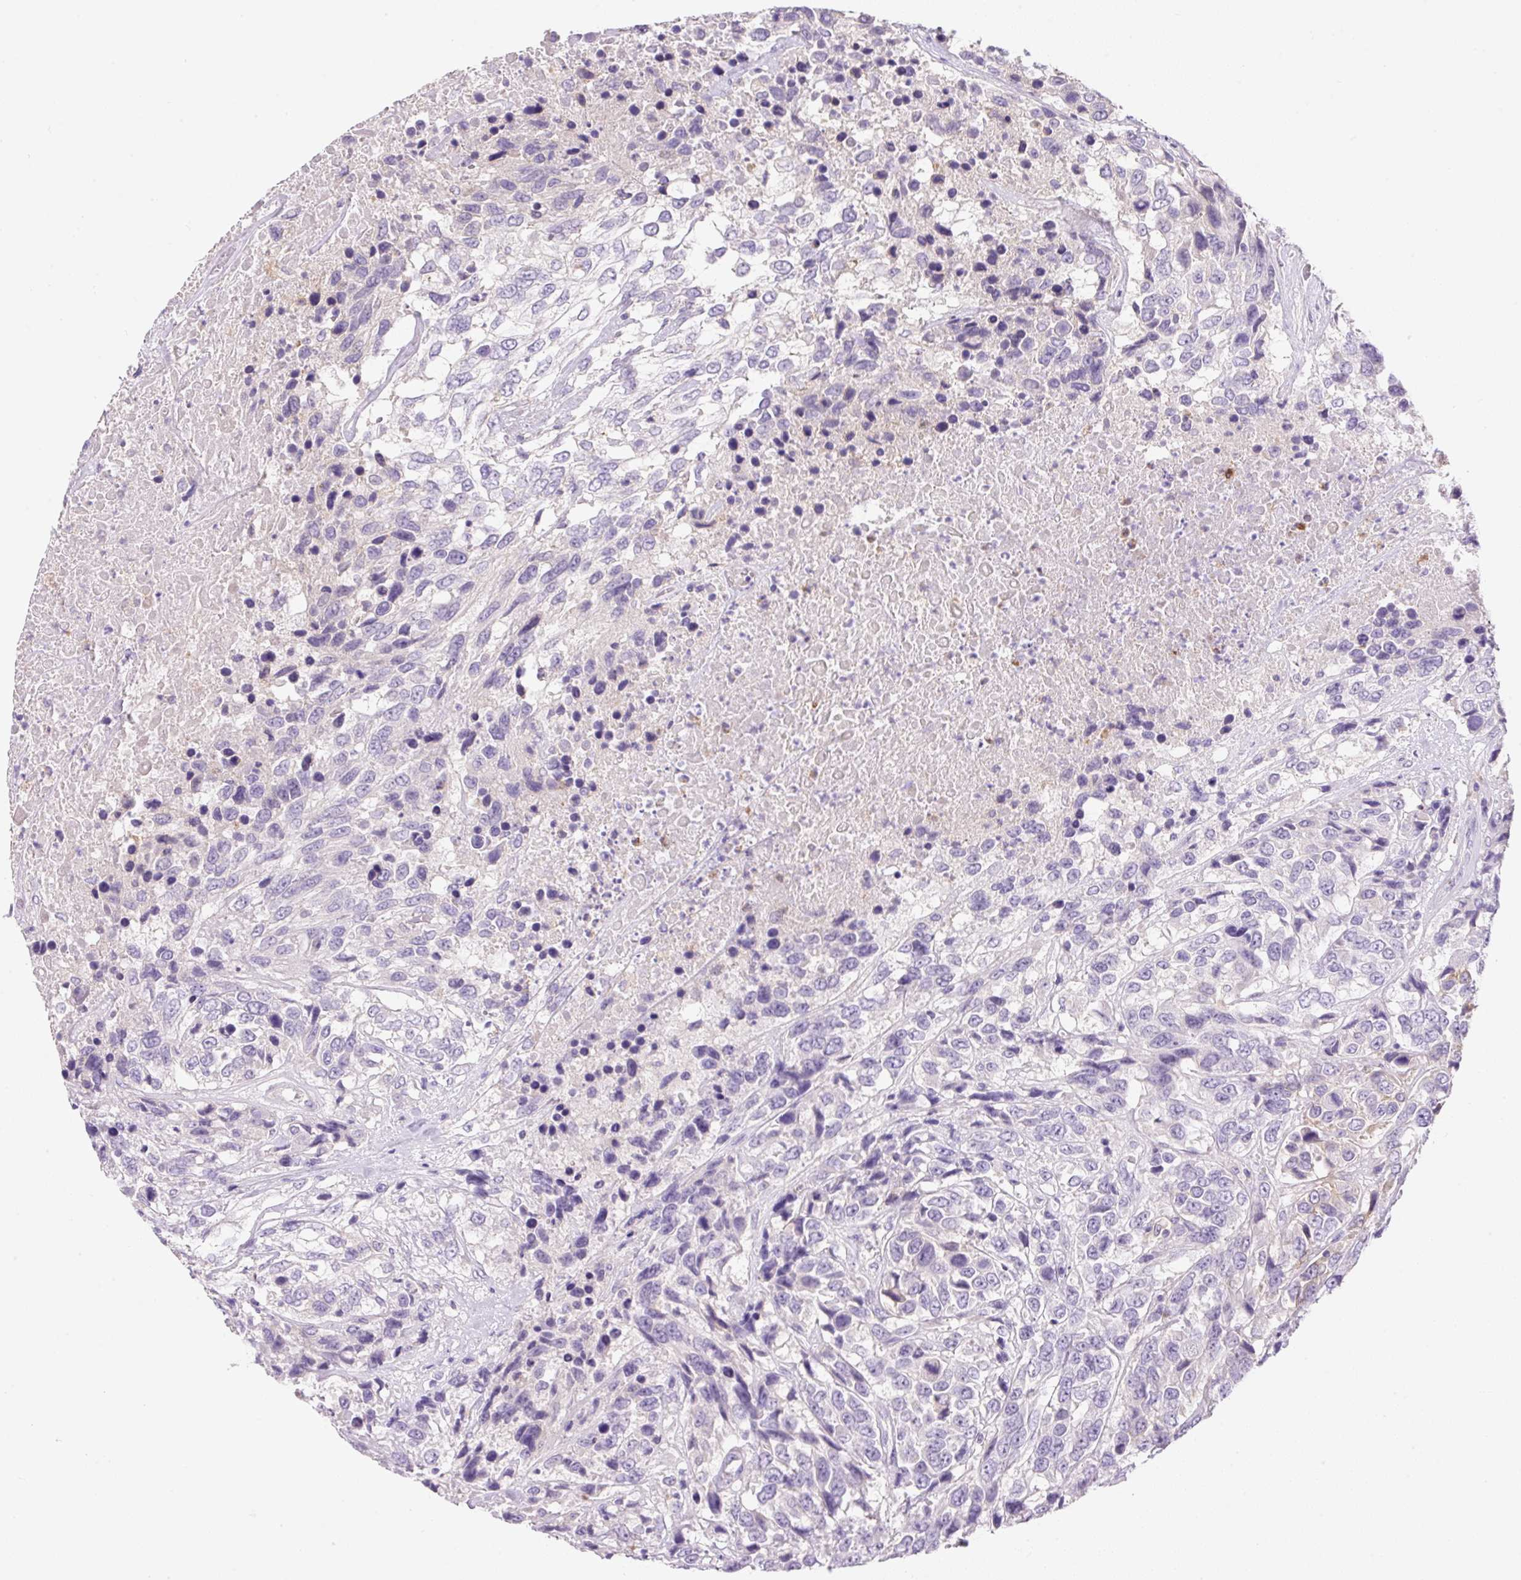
{"staining": {"intensity": "negative", "quantity": "none", "location": "none"}, "tissue": "urothelial cancer", "cell_type": "Tumor cells", "image_type": "cancer", "snomed": [{"axis": "morphology", "description": "Urothelial carcinoma, High grade"}, {"axis": "topography", "description": "Urinary bladder"}], "caption": "Immunohistochemistry (IHC) micrograph of urothelial cancer stained for a protein (brown), which demonstrates no expression in tumor cells.", "gene": "TDRD15", "patient": {"sex": "female", "age": 70}}